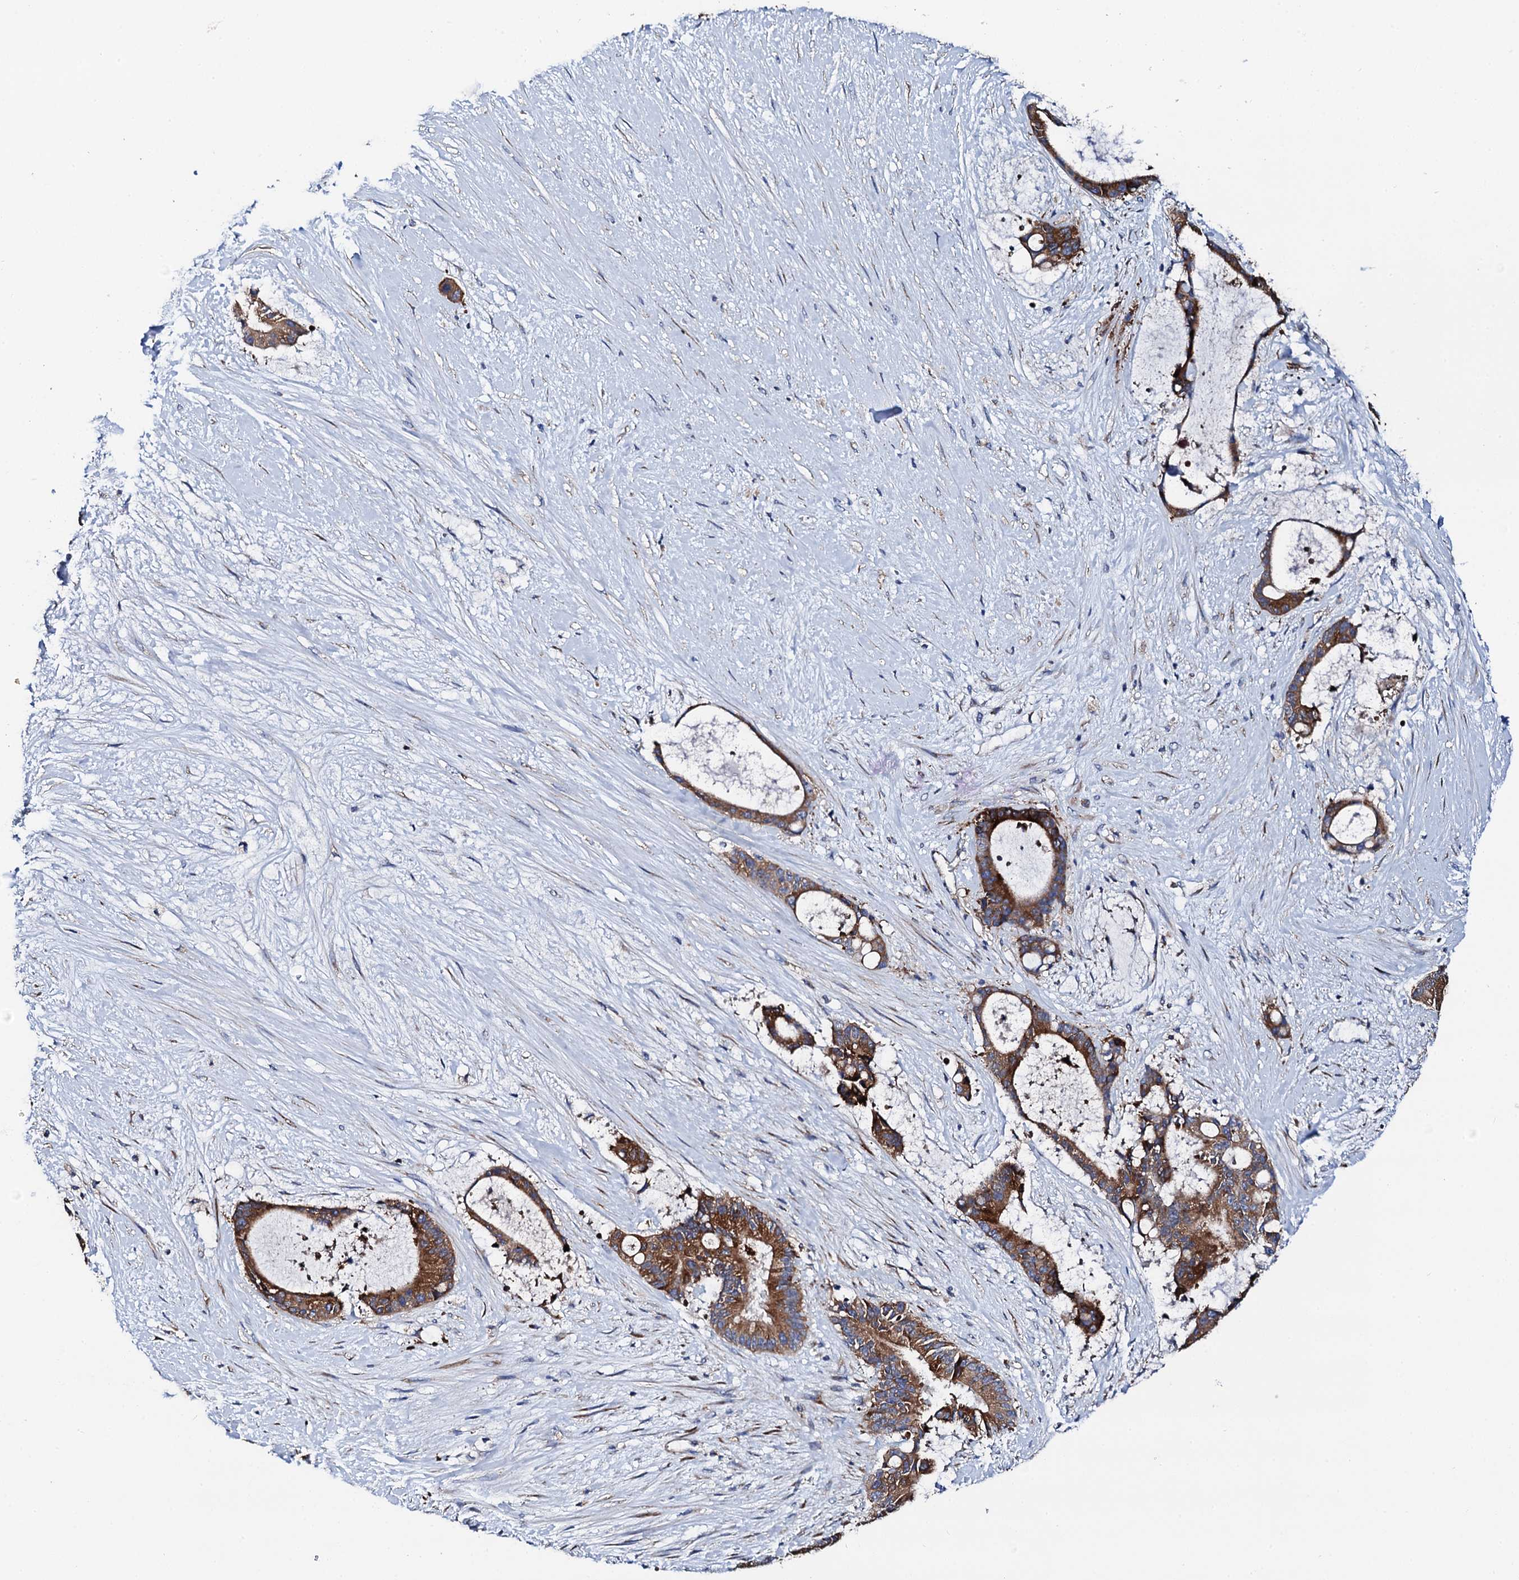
{"staining": {"intensity": "strong", "quantity": ">75%", "location": "cytoplasmic/membranous"}, "tissue": "liver cancer", "cell_type": "Tumor cells", "image_type": "cancer", "snomed": [{"axis": "morphology", "description": "Normal tissue, NOS"}, {"axis": "morphology", "description": "Cholangiocarcinoma"}, {"axis": "topography", "description": "Liver"}, {"axis": "topography", "description": "Peripheral nerve tissue"}], "caption": "About >75% of tumor cells in liver cholangiocarcinoma exhibit strong cytoplasmic/membranous protein staining as visualized by brown immunohistochemical staining.", "gene": "LIPT2", "patient": {"sex": "female", "age": 73}}